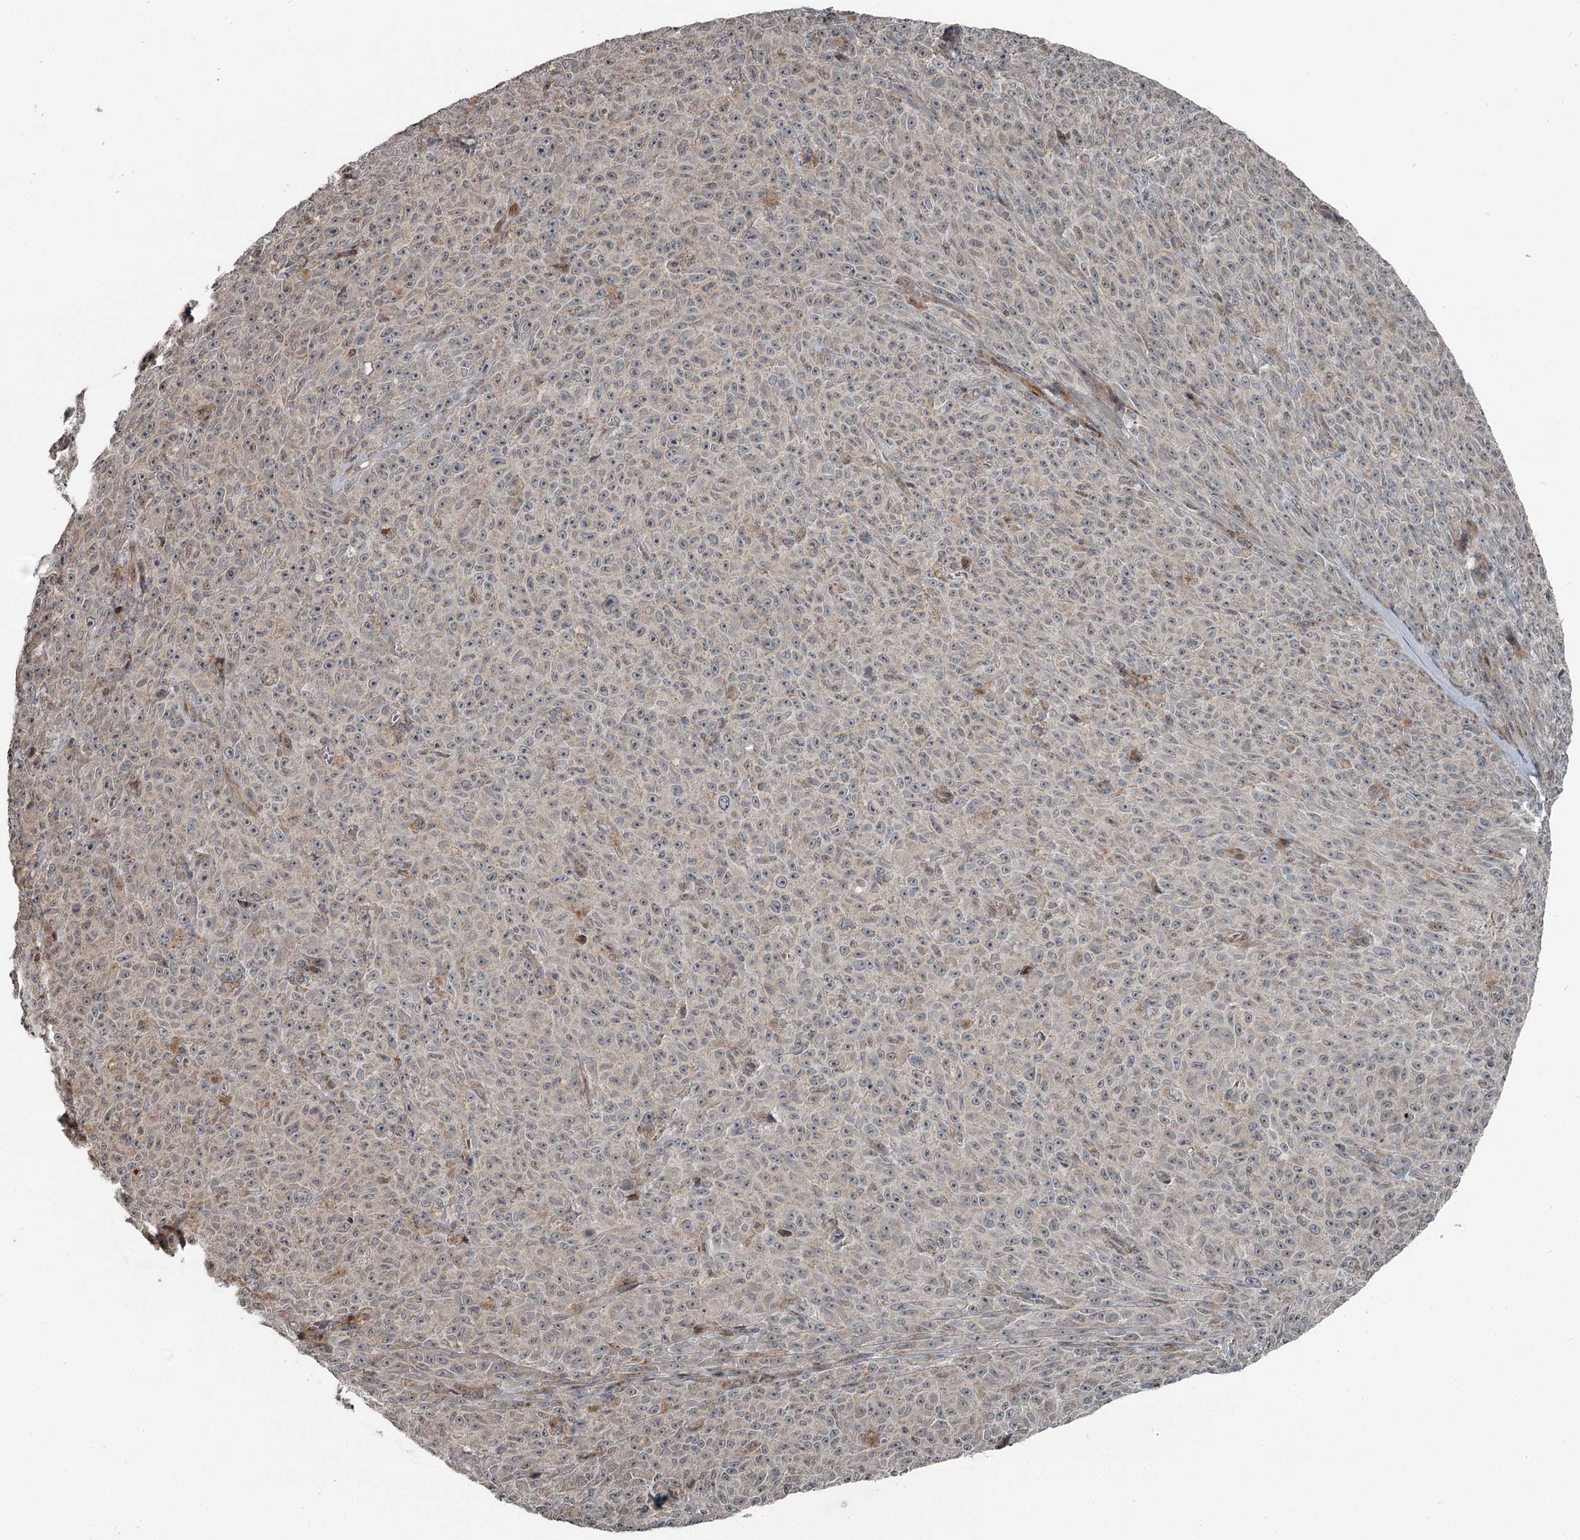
{"staining": {"intensity": "negative", "quantity": "none", "location": "none"}, "tissue": "melanoma", "cell_type": "Tumor cells", "image_type": "cancer", "snomed": [{"axis": "morphology", "description": "Malignant melanoma, NOS"}, {"axis": "topography", "description": "Skin"}], "caption": "A micrograph of human melanoma is negative for staining in tumor cells.", "gene": "RASSF8", "patient": {"sex": "female", "age": 82}}